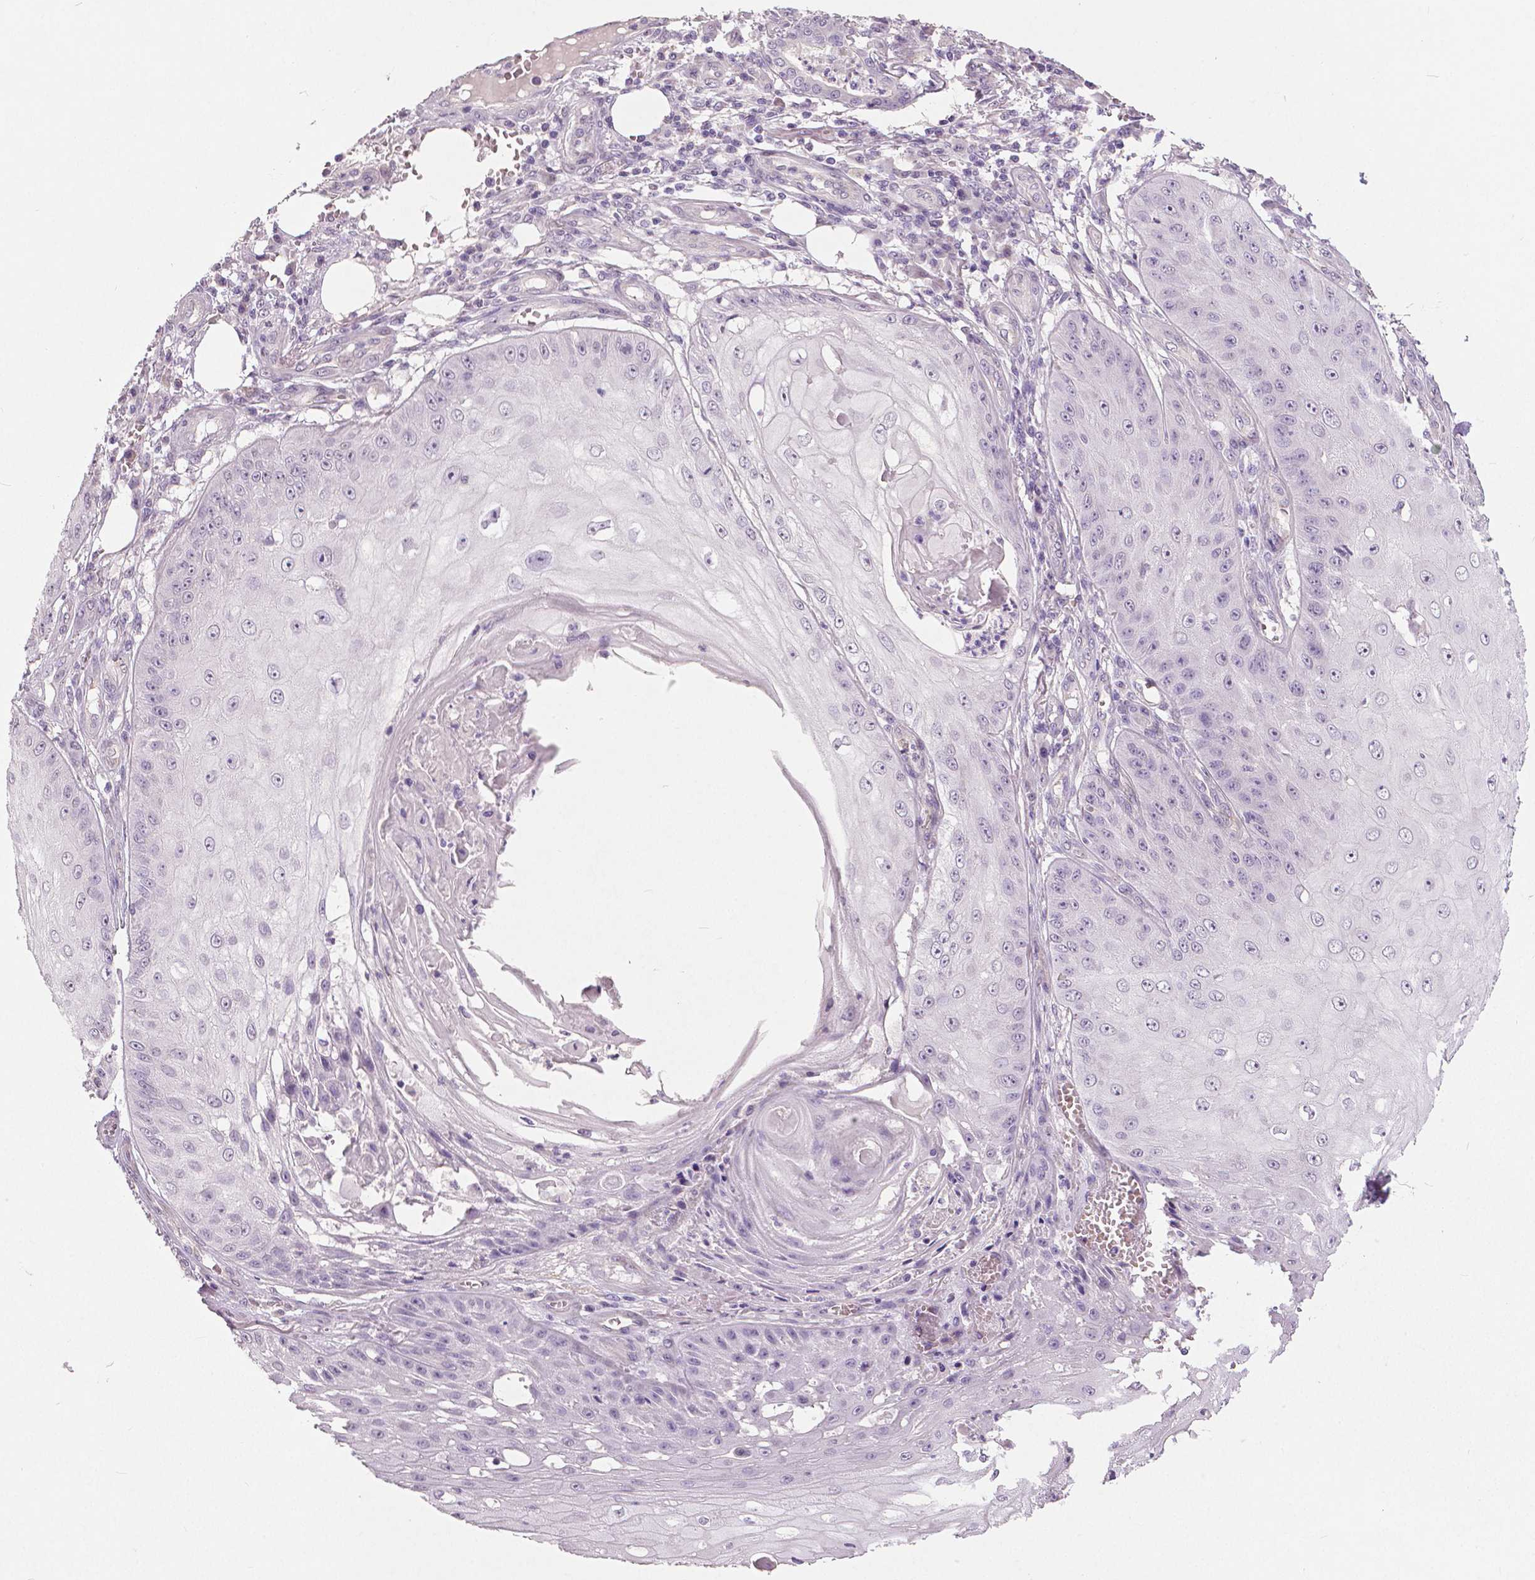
{"staining": {"intensity": "negative", "quantity": "none", "location": "none"}, "tissue": "skin cancer", "cell_type": "Tumor cells", "image_type": "cancer", "snomed": [{"axis": "morphology", "description": "Squamous cell carcinoma, NOS"}, {"axis": "topography", "description": "Skin"}], "caption": "DAB immunohistochemical staining of human skin cancer (squamous cell carcinoma) shows no significant staining in tumor cells.", "gene": "FLT1", "patient": {"sex": "male", "age": 70}}